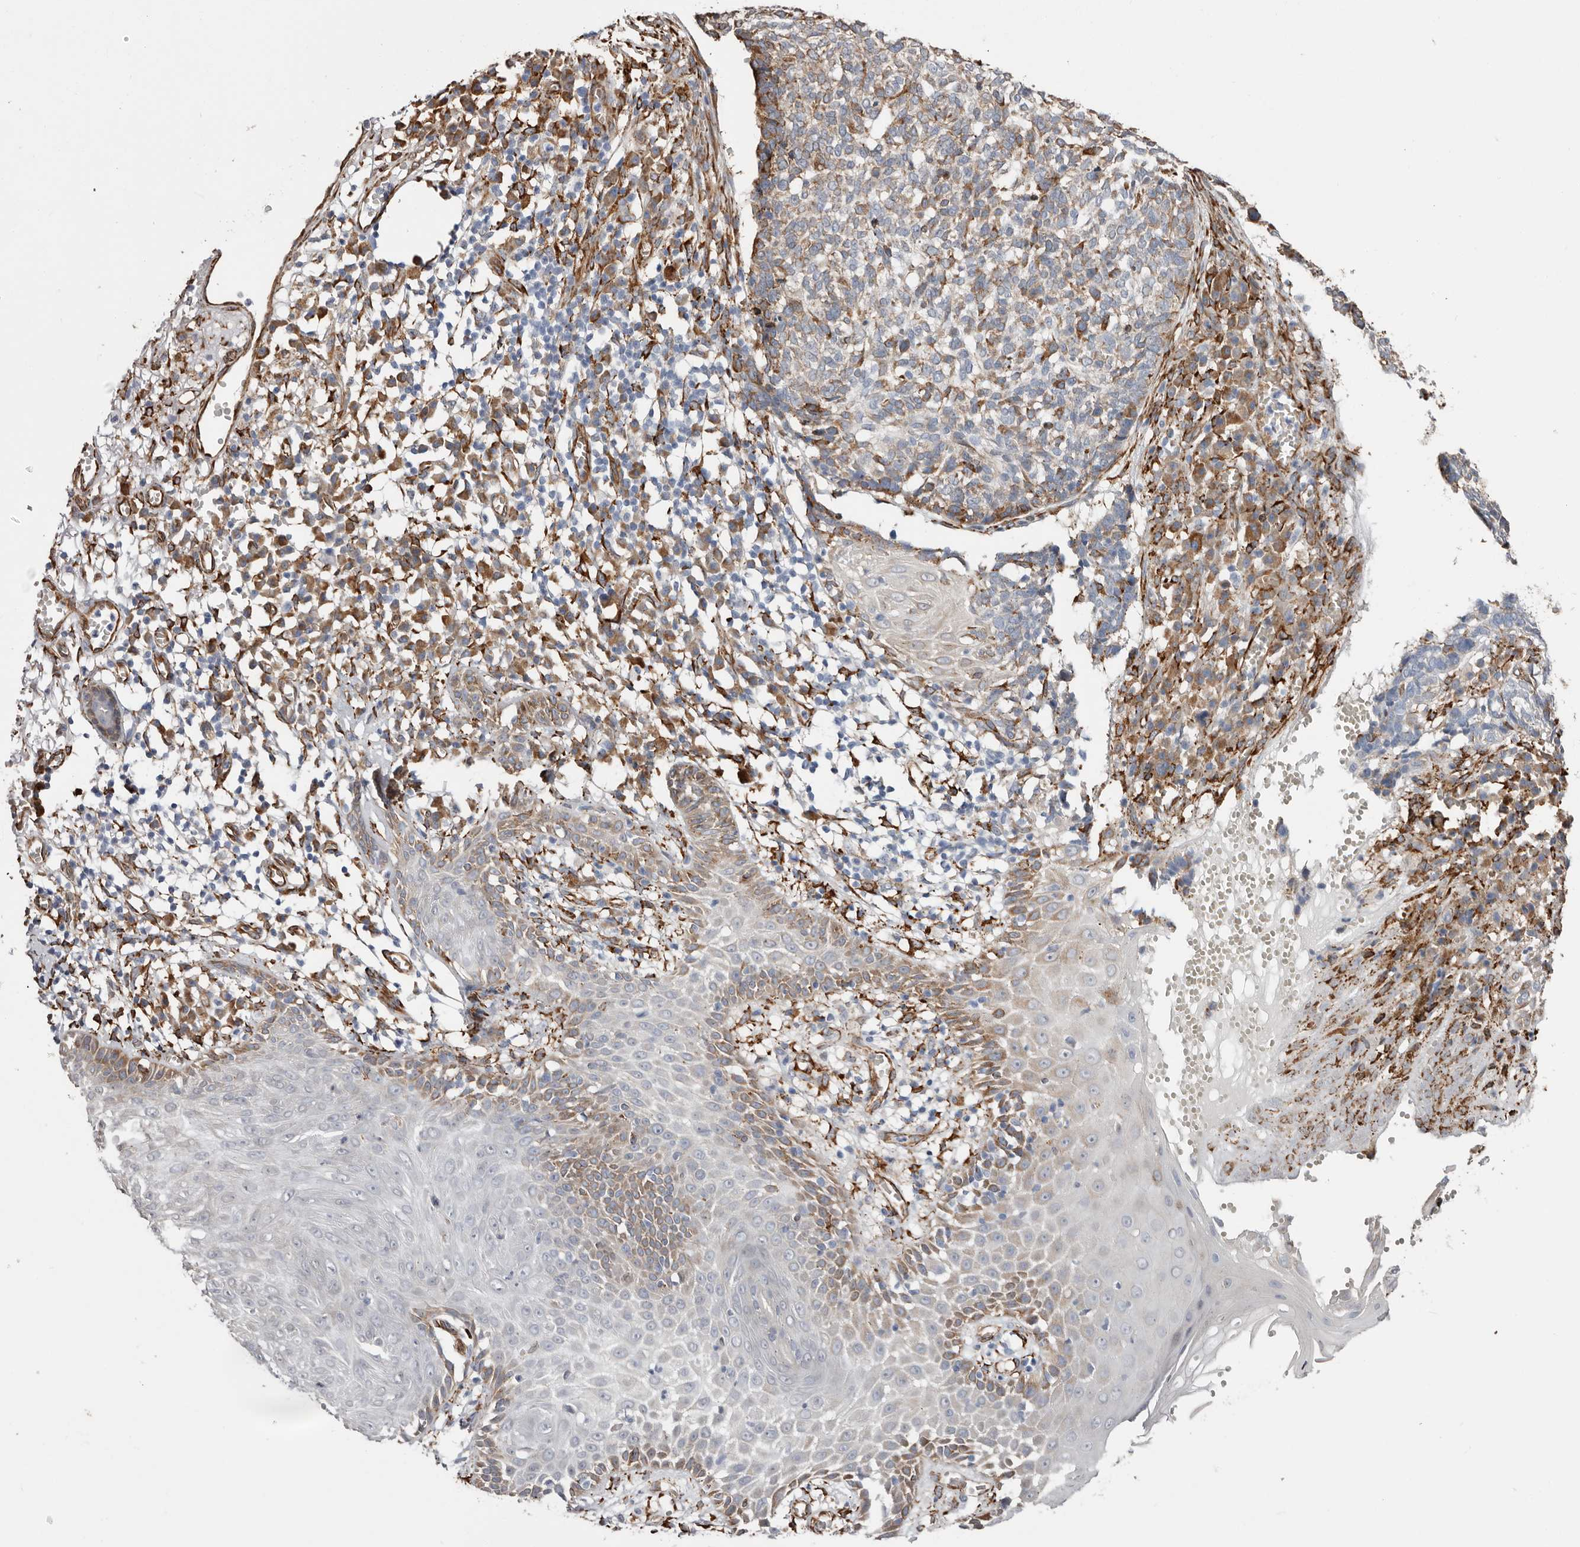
{"staining": {"intensity": "moderate", "quantity": "<25%", "location": "cytoplasmic/membranous"}, "tissue": "skin cancer", "cell_type": "Tumor cells", "image_type": "cancer", "snomed": [{"axis": "morphology", "description": "Basal cell carcinoma"}, {"axis": "topography", "description": "Skin"}], "caption": "The micrograph shows immunohistochemical staining of skin cancer. There is moderate cytoplasmic/membranous positivity is appreciated in approximately <25% of tumor cells.", "gene": "SEMA3E", "patient": {"sex": "male", "age": 85}}